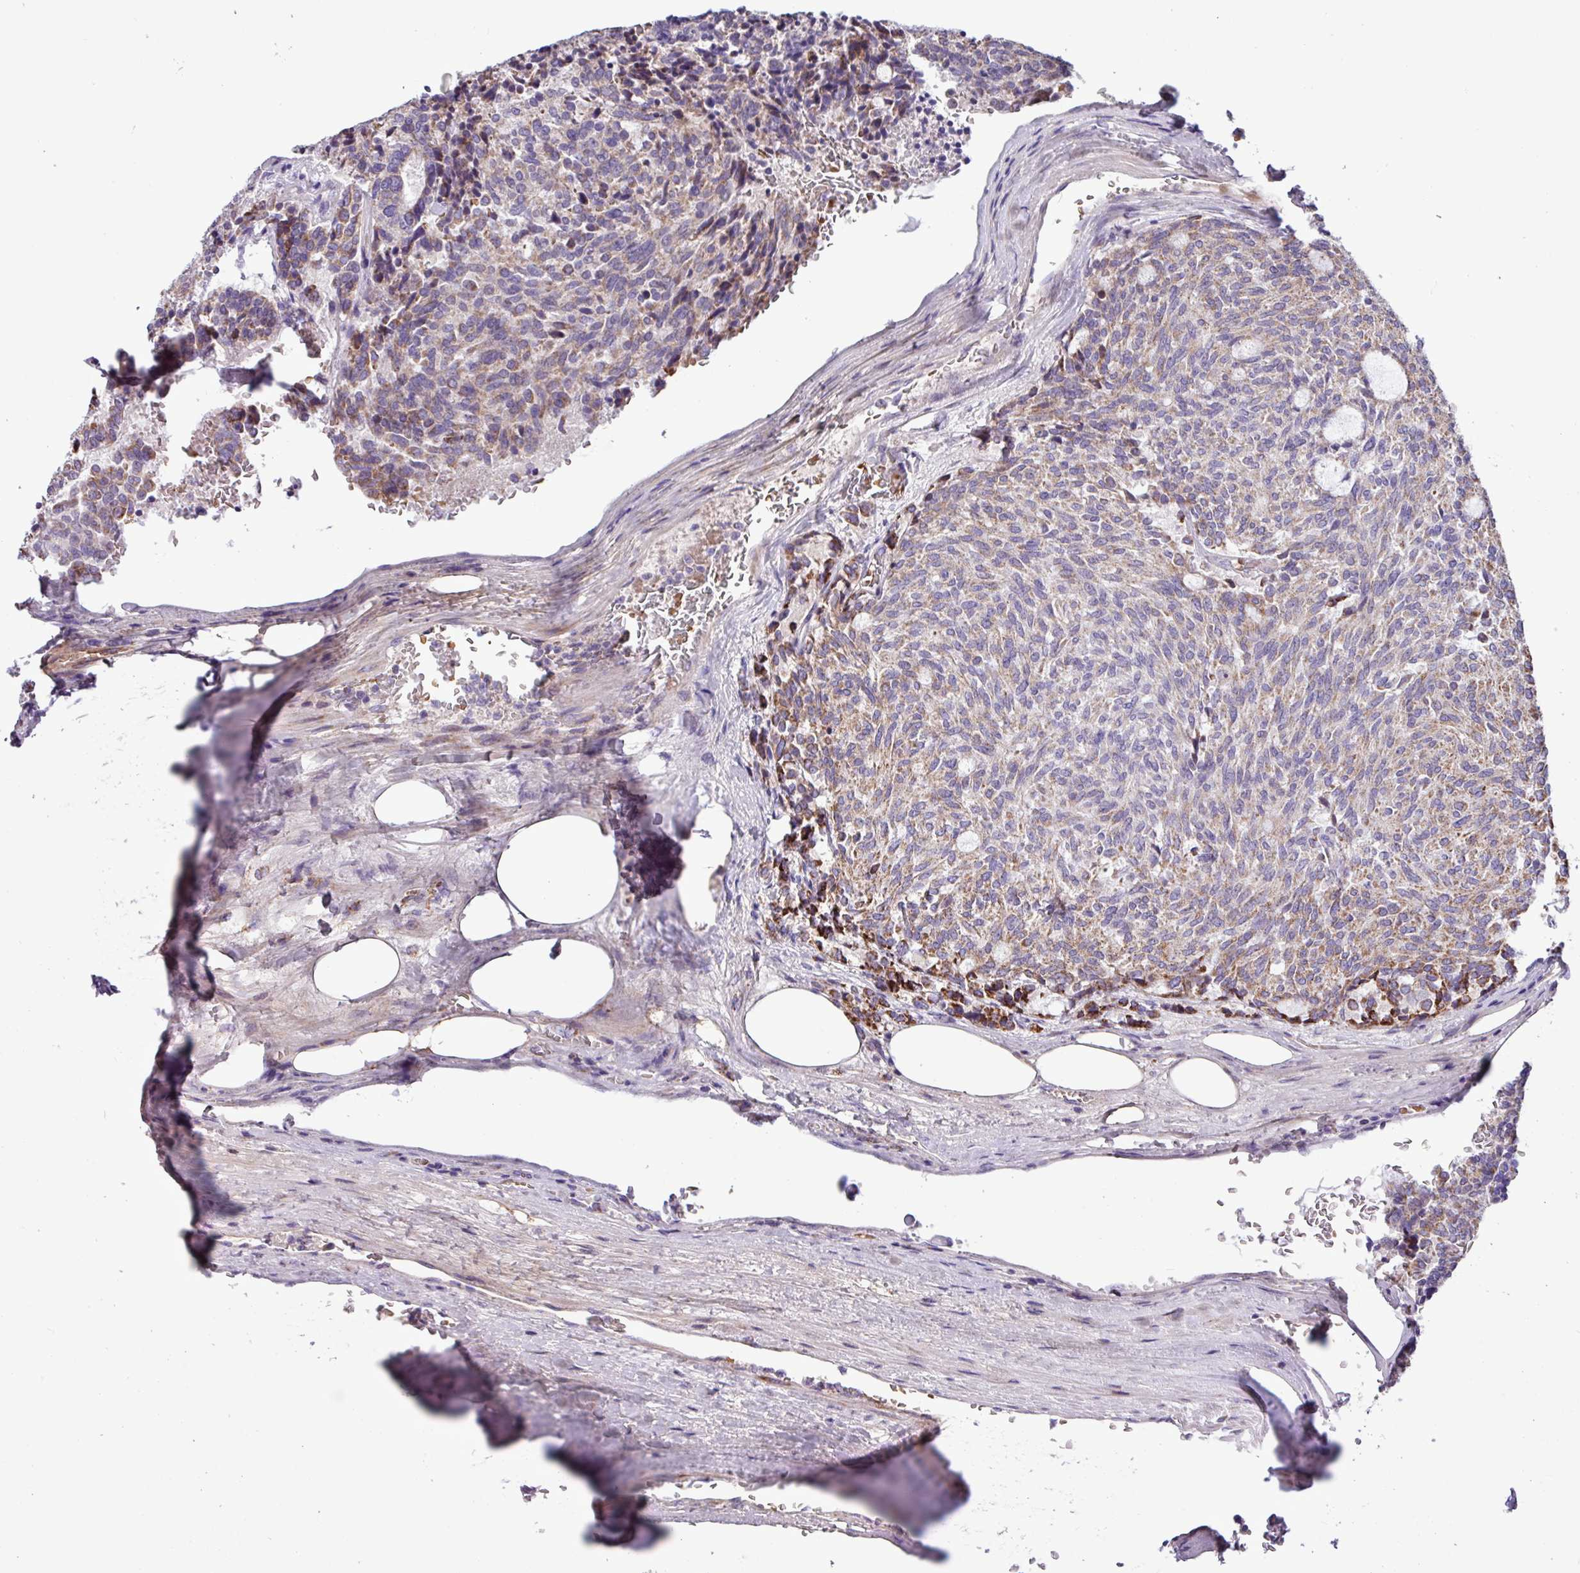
{"staining": {"intensity": "moderate", "quantity": "<25%", "location": "cytoplasmic/membranous"}, "tissue": "carcinoid", "cell_type": "Tumor cells", "image_type": "cancer", "snomed": [{"axis": "morphology", "description": "Carcinoid, malignant, NOS"}, {"axis": "topography", "description": "Pancreas"}], "caption": "Human carcinoid stained with a protein marker shows moderate staining in tumor cells.", "gene": "FAM183A", "patient": {"sex": "female", "age": 54}}